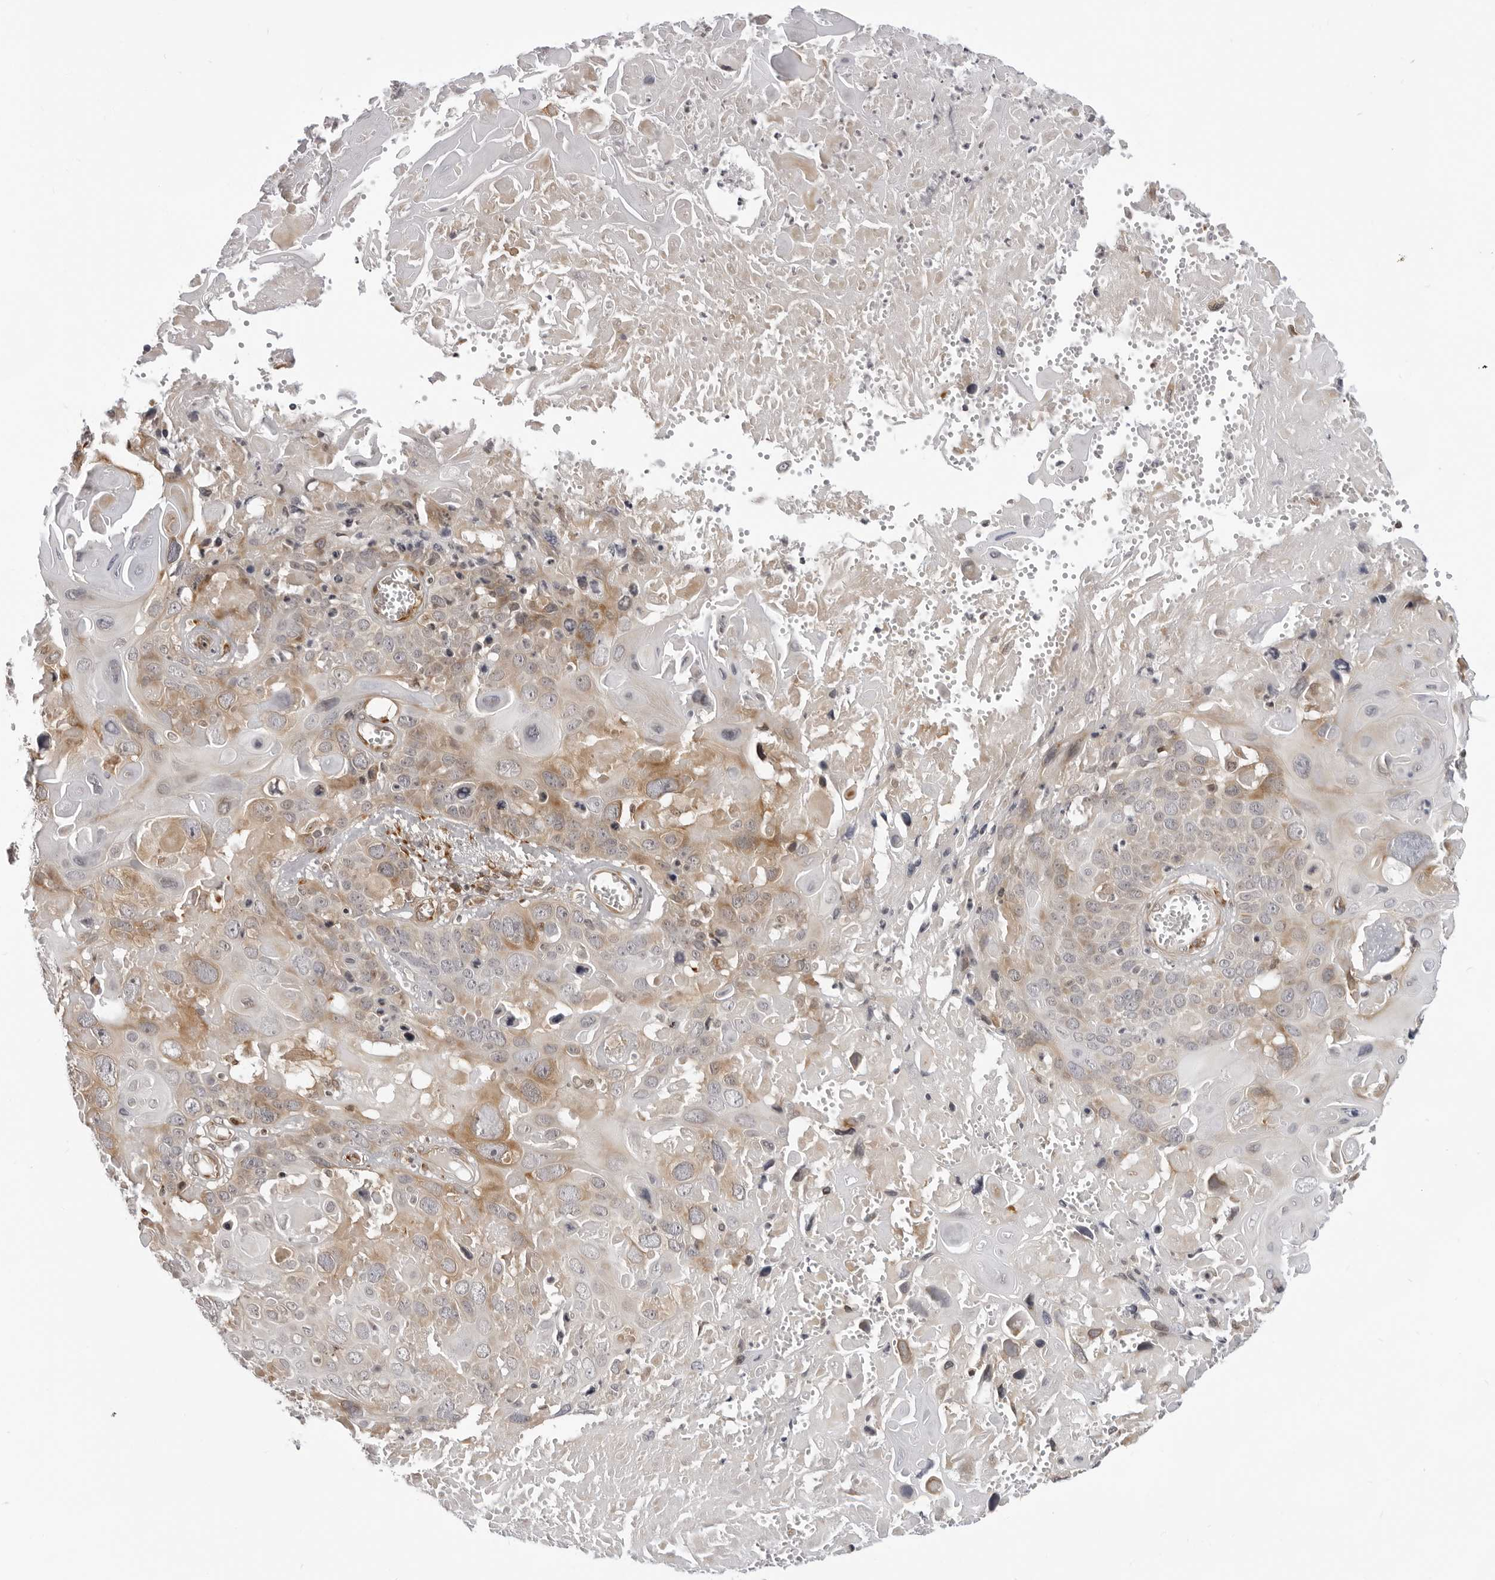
{"staining": {"intensity": "moderate", "quantity": "25%-75%", "location": "cytoplasmic/membranous"}, "tissue": "cervical cancer", "cell_type": "Tumor cells", "image_type": "cancer", "snomed": [{"axis": "morphology", "description": "Squamous cell carcinoma, NOS"}, {"axis": "topography", "description": "Cervix"}], "caption": "Cervical squamous cell carcinoma stained with DAB (3,3'-diaminobenzidine) immunohistochemistry (IHC) displays medium levels of moderate cytoplasmic/membranous staining in approximately 25%-75% of tumor cells.", "gene": "SRGAP2", "patient": {"sex": "female", "age": 74}}